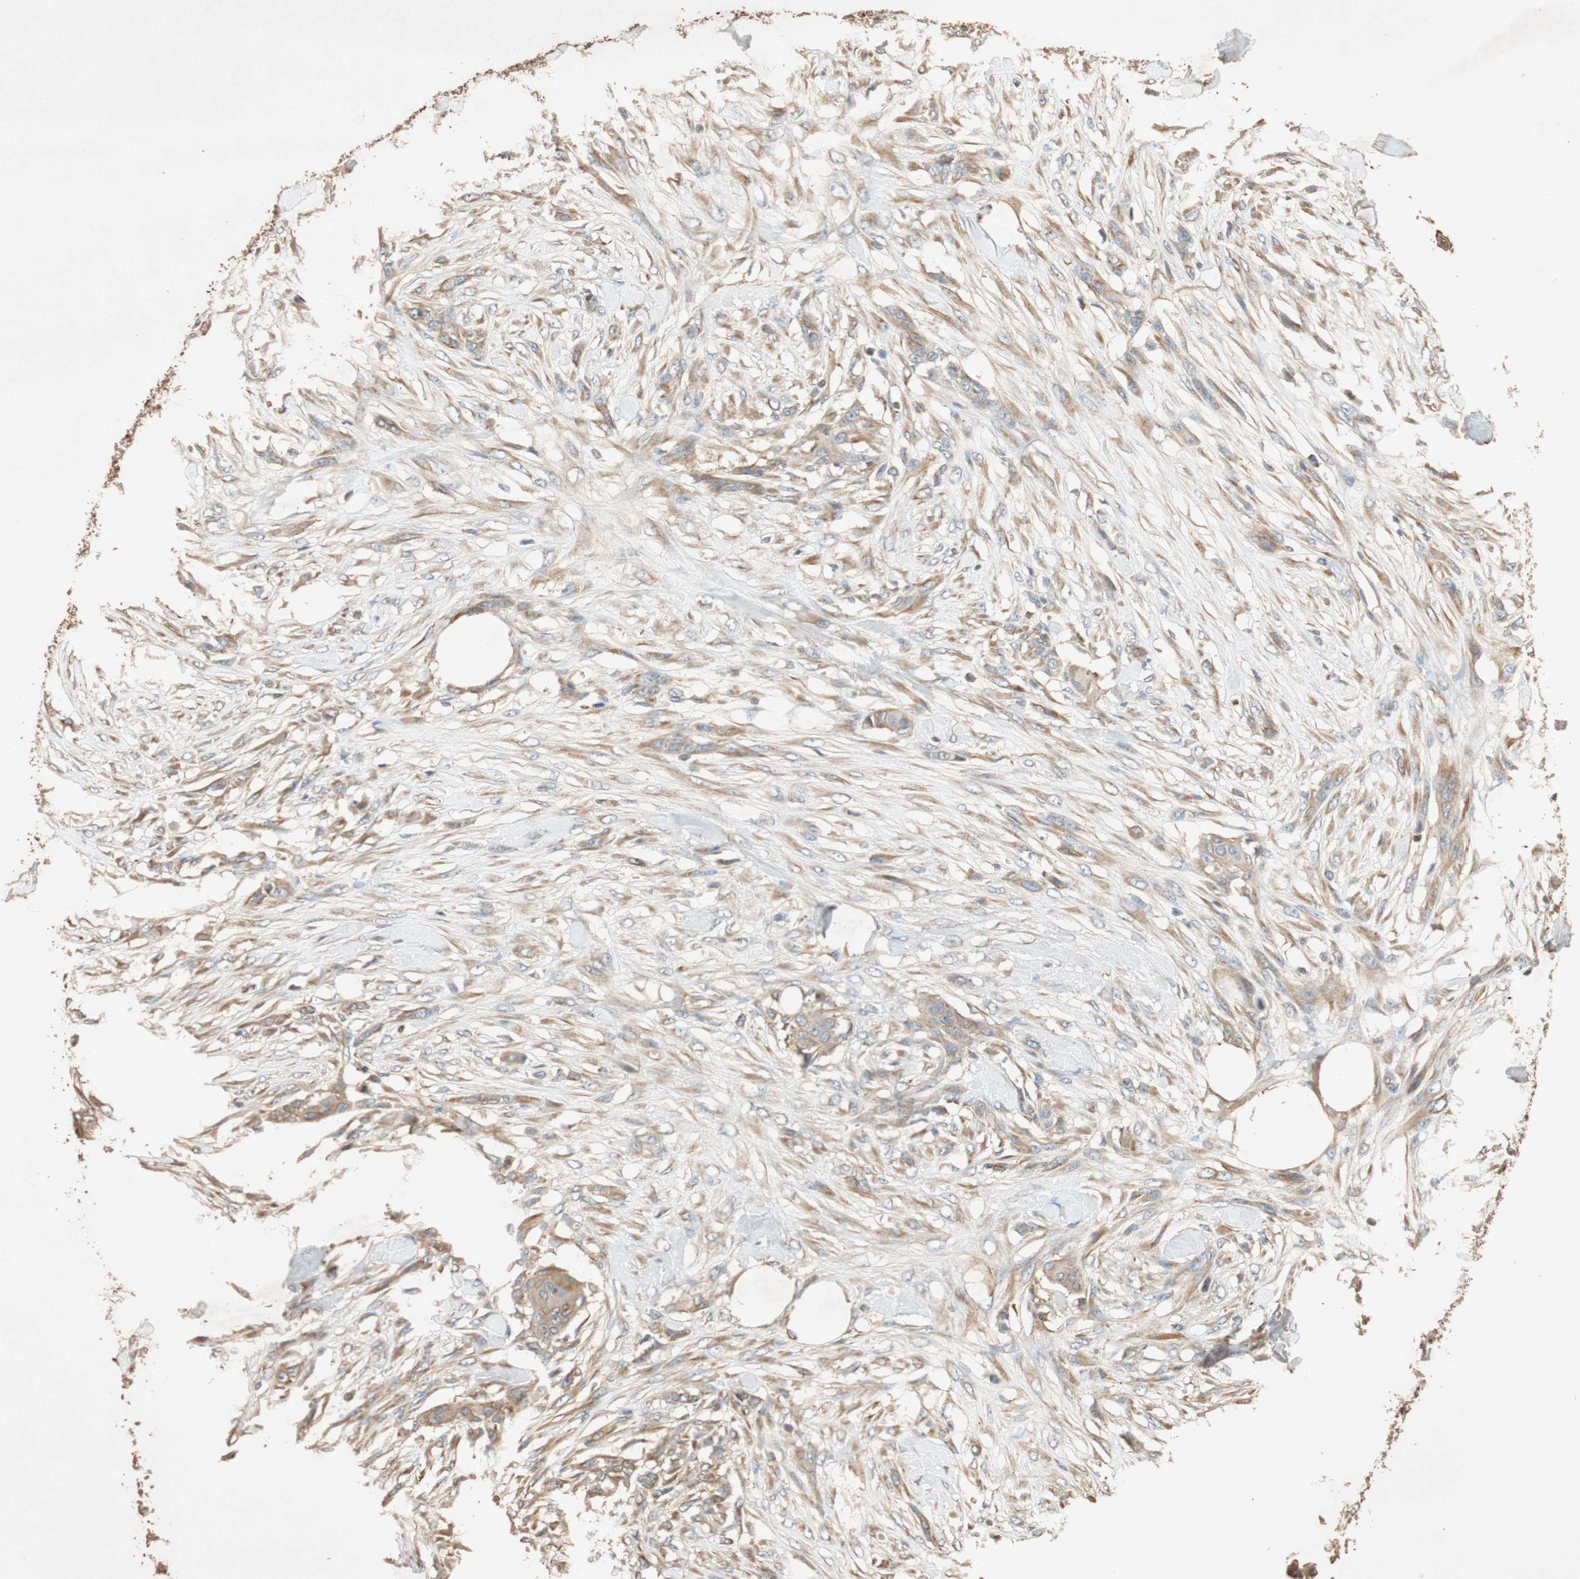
{"staining": {"intensity": "weak", "quantity": "25%-75%", "location": "cytoplasmic/membranous"}, "tissue": "skin cancer", "cell_type": "Tumor cells", "image_type": "cancer", "snomed": [{"axis": "morphology", "description": "Squamous cell carcinoma, NOS"}, {"axis": "topography", "description": "Skin"}], "caption": "Approximately 25%-75% of tumor cells in squamous cell carcinoma (skin) demonstrate weak cytoplasmic/membranous protein expression as visualized by brown immunohistochemical staining.", "gene": "TUBB", "patient": {"sex": "female", "age": 59}}